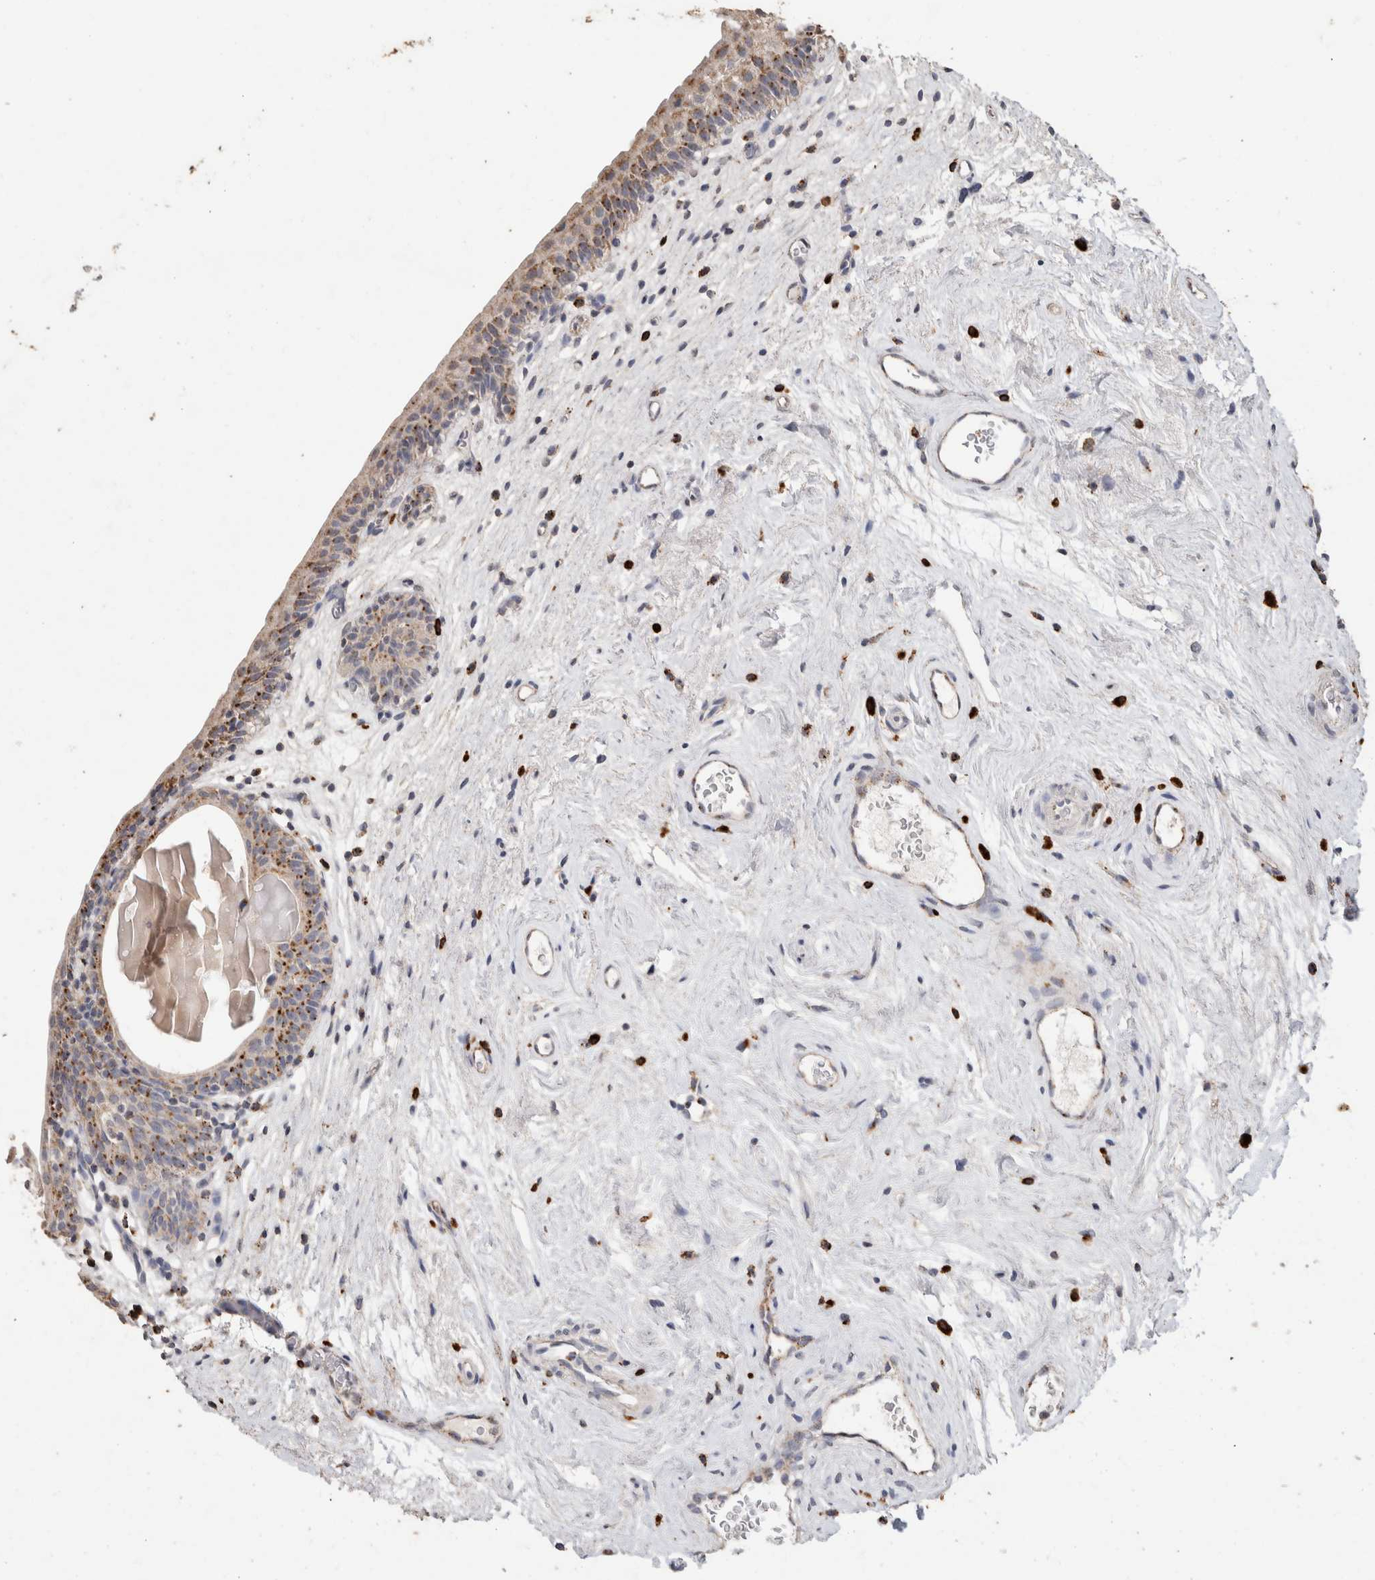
{"staining": {"intensity": "moderate", "quantity": "25%-75%", "location": "cytoplasmic/membranous"}, "tissue": "urinary bladder", "cell_type": "Urothelial cells", "image_type": "normal", "snomed": [{"axis": "morphology", "description": "Normal tissue, NOS"}, {"axis": "topography", "description": "Urinary bladder"}], "caption": "Protein expression analysis of benign urinary bladder reveals moderate cytoplasmic/membranous expression in about 25%-75% of urothelial cells.", "gene": "ARSA", "patient": {"sex": "male", "age": 83}}